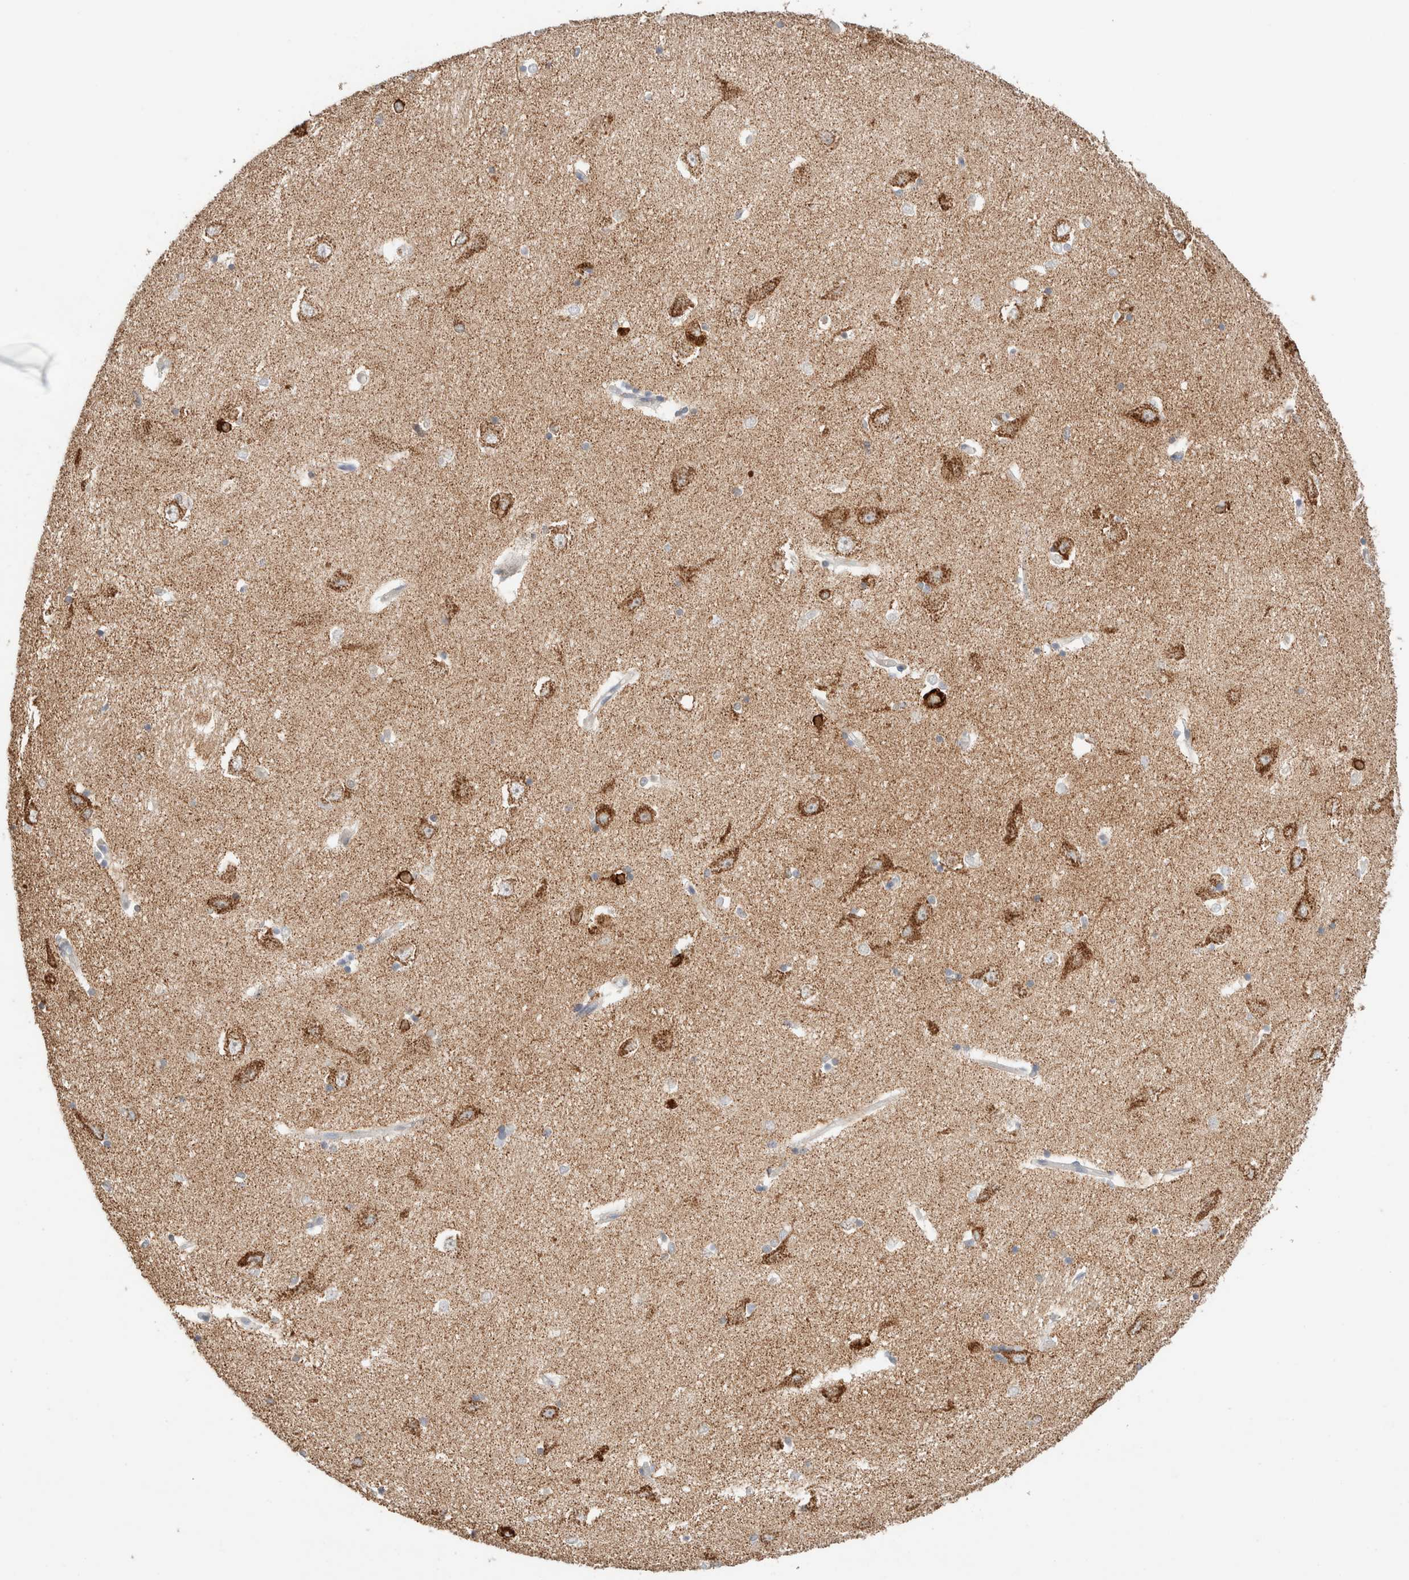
{"staining": {"intensity": "weak", "quantity": "<25%", "location": "cytoplasmic/membranous"}, "tissue": "hippocampus", "cell_type": "Glial cells", "image_type": "normal", "snomed": [{"axis": "morphology", "description": "Normal tissue, NOS"}, {"axis": "topography", "description": "Hippocampus"}], "caption": "This is a histopathology image of IHC staining of unremarkable hippocampus, which shows no staining in glial cells.", "gene": "TRIM41", "patient": {"sex": "male", "age": 45}}